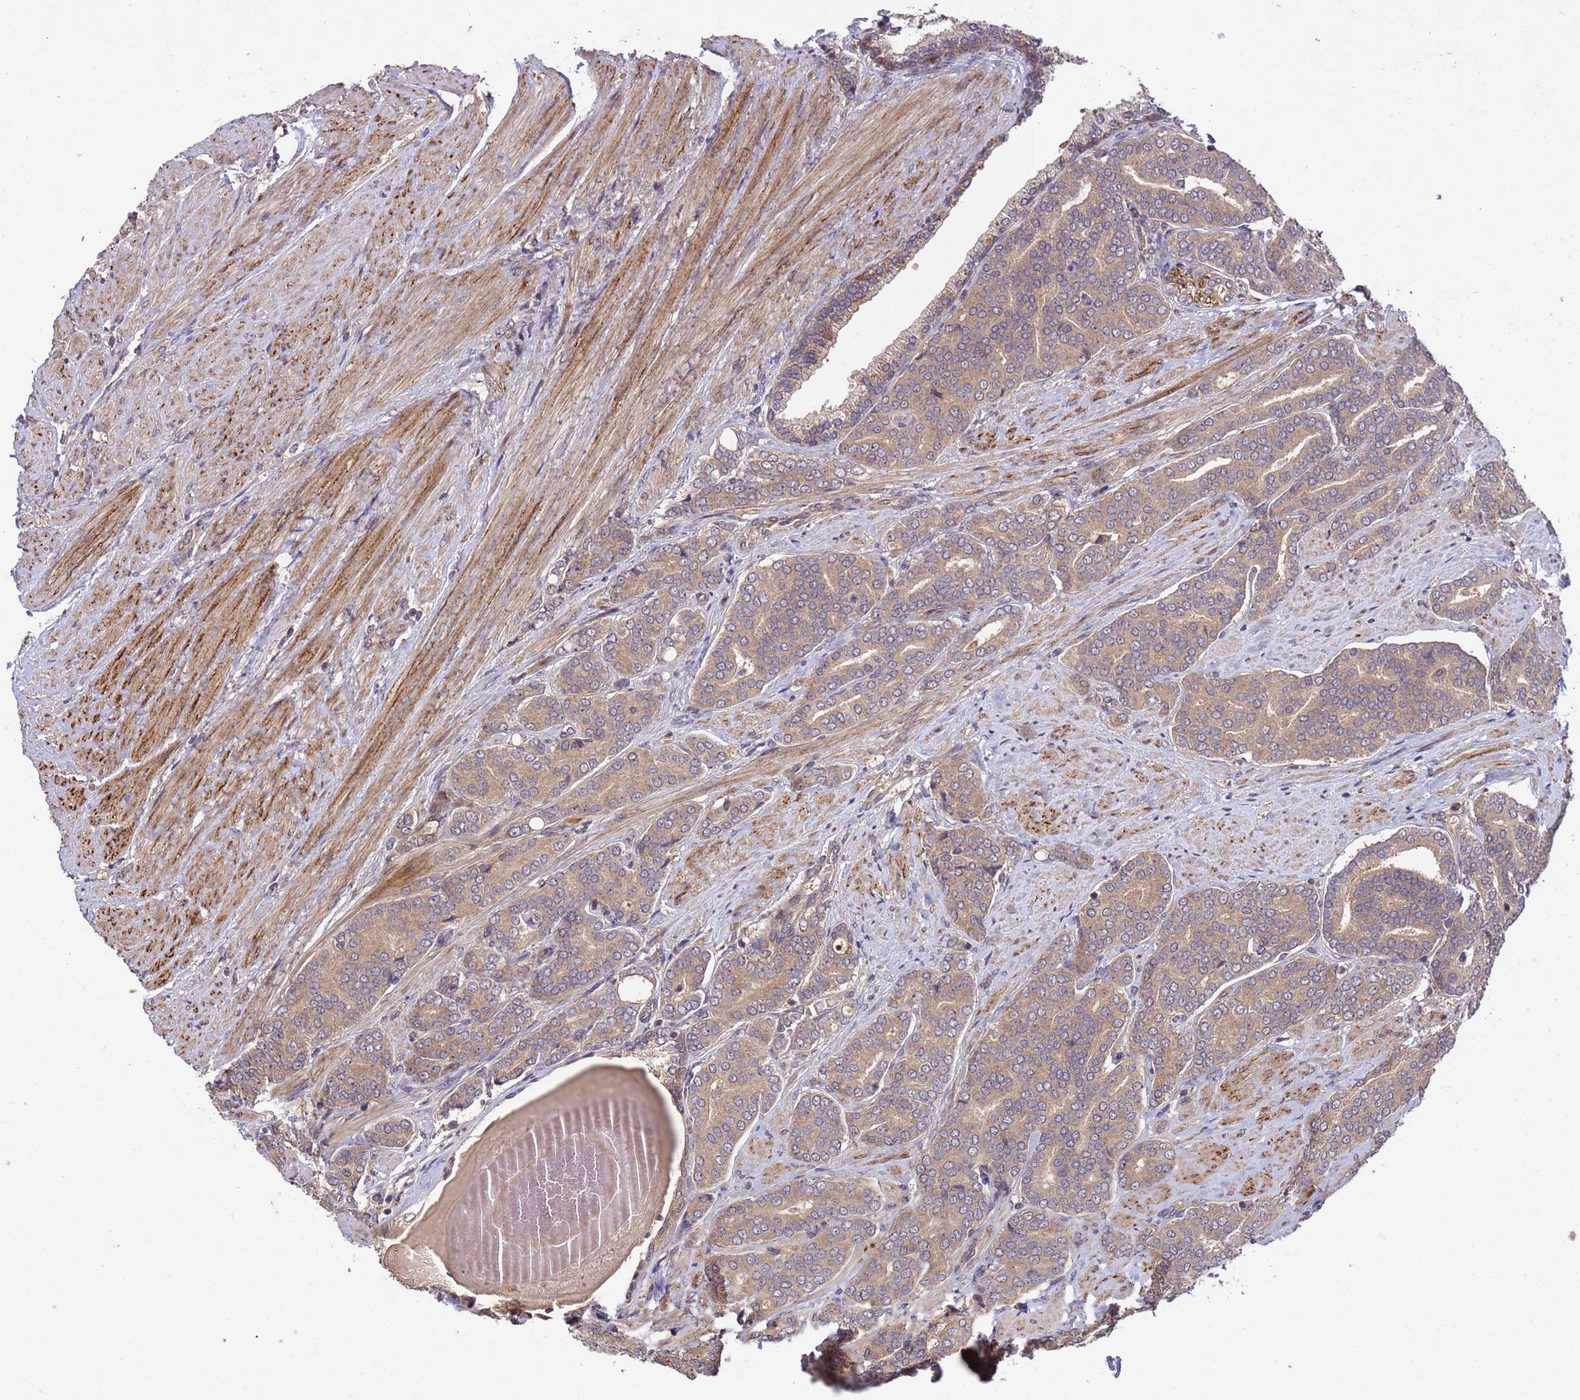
{"staining": {"intensity": "weak", "quantity": ">75%", "location": "cytoplasmic/membranous"}, "tissue": "prostate cancer", "cell_type": "Tumor cells", "image_type": "cancer", "snomed": [{"axis": "morphology", "description": "Adenocarcinoma, High grade"}, {"axis": "topography", "description": "Prostate"}], "caption": "Weak cytoplasmic/membranous staining is present in approximately >75% of tumor cells in adenocarcinoma (high-grade) (prostate).", "gene": "PPP2CB", "patient": {"sex": "male", "age": 67}}